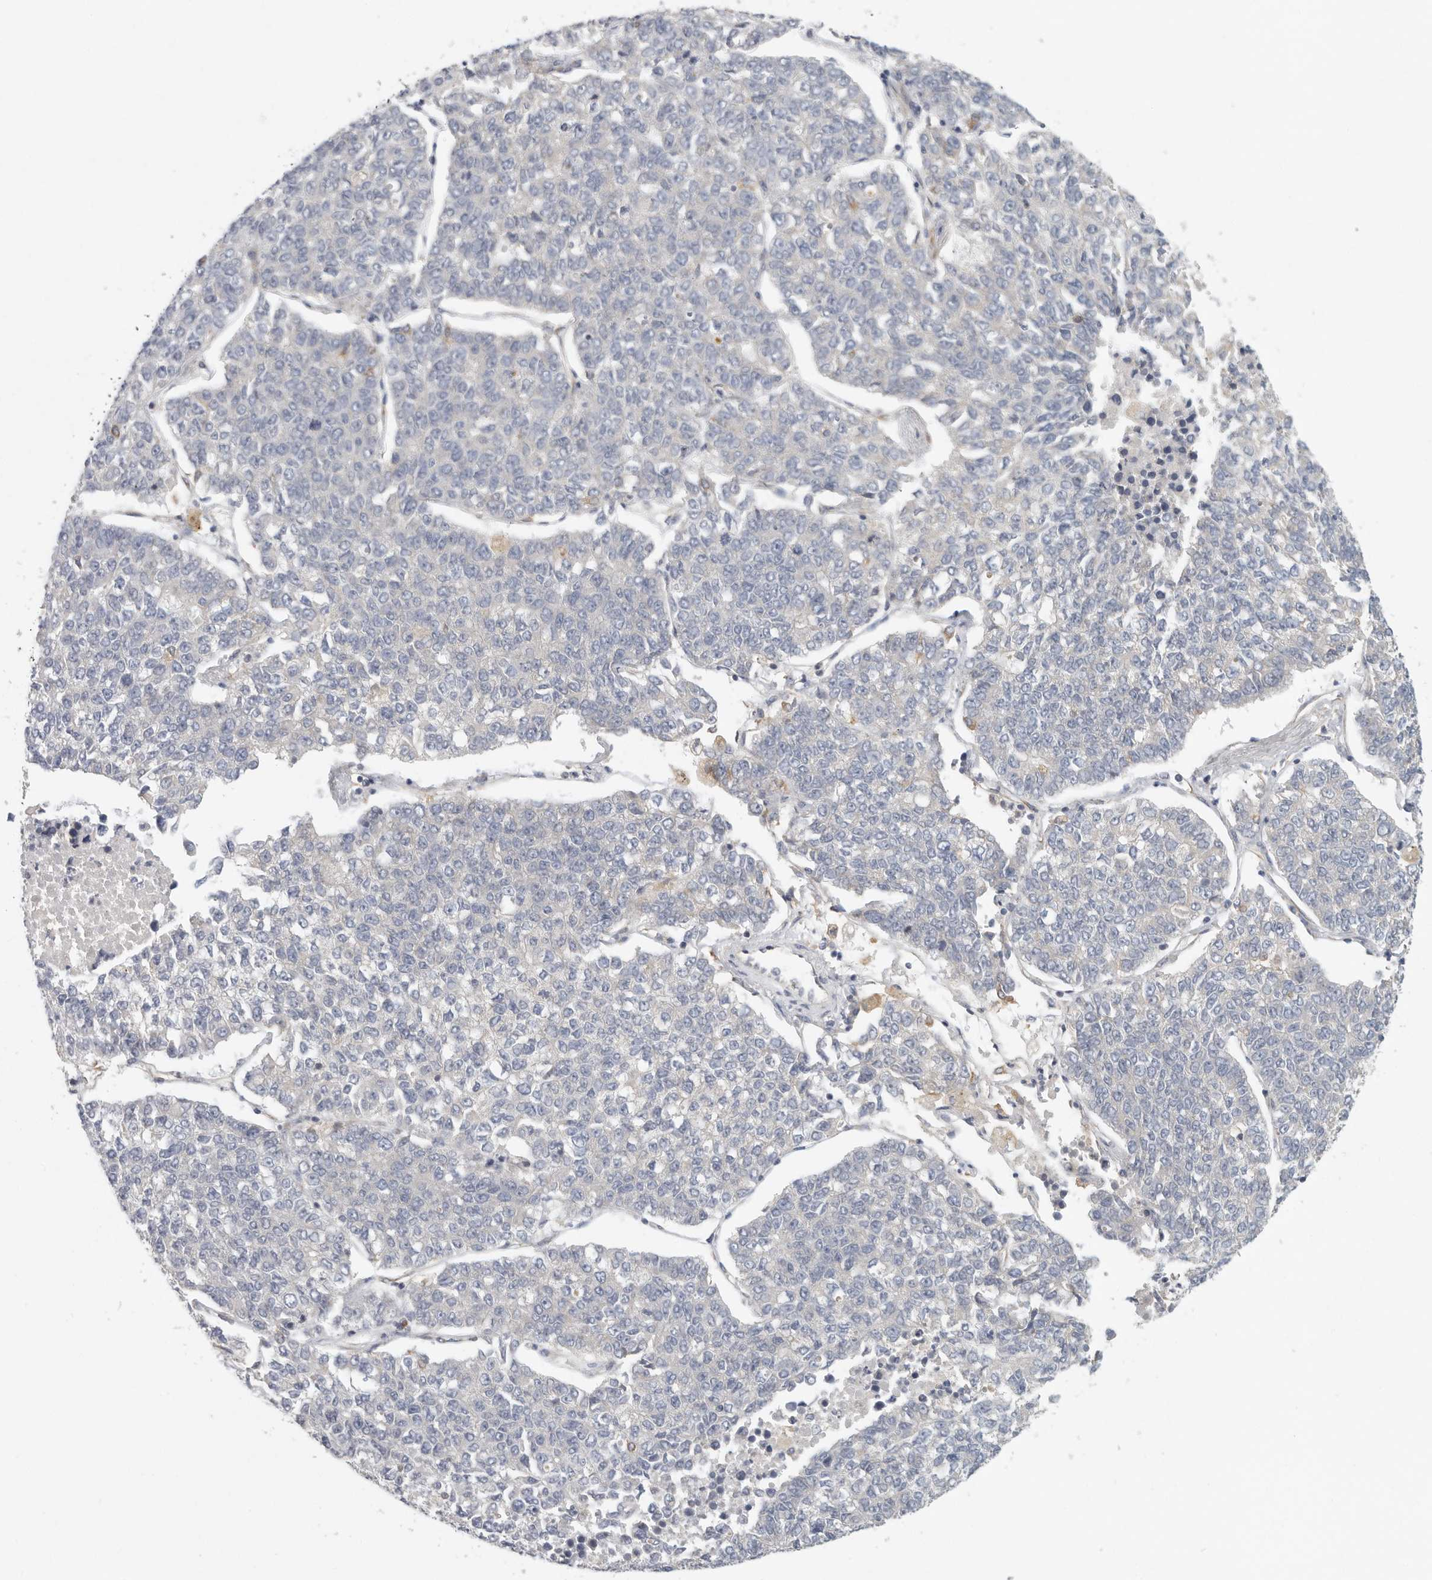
{"staining": {"intensity": "negative", "quantity": "none", "location": "none"}, "tissue": "lung cancer", "cell_type": "Tumor cells", "image_type": "cancer", "snomed": [{"axis": "morphology", "description": "Adenocarcinoma, NOS"}, {"axis": "topography", "description": "Lung"}], "caption": "The image exhibits no significant staining in tumor cells of adenocarcinoma (lung).", "gene": "BCAP29", "patient": {"sex": "male", "age": 49}}